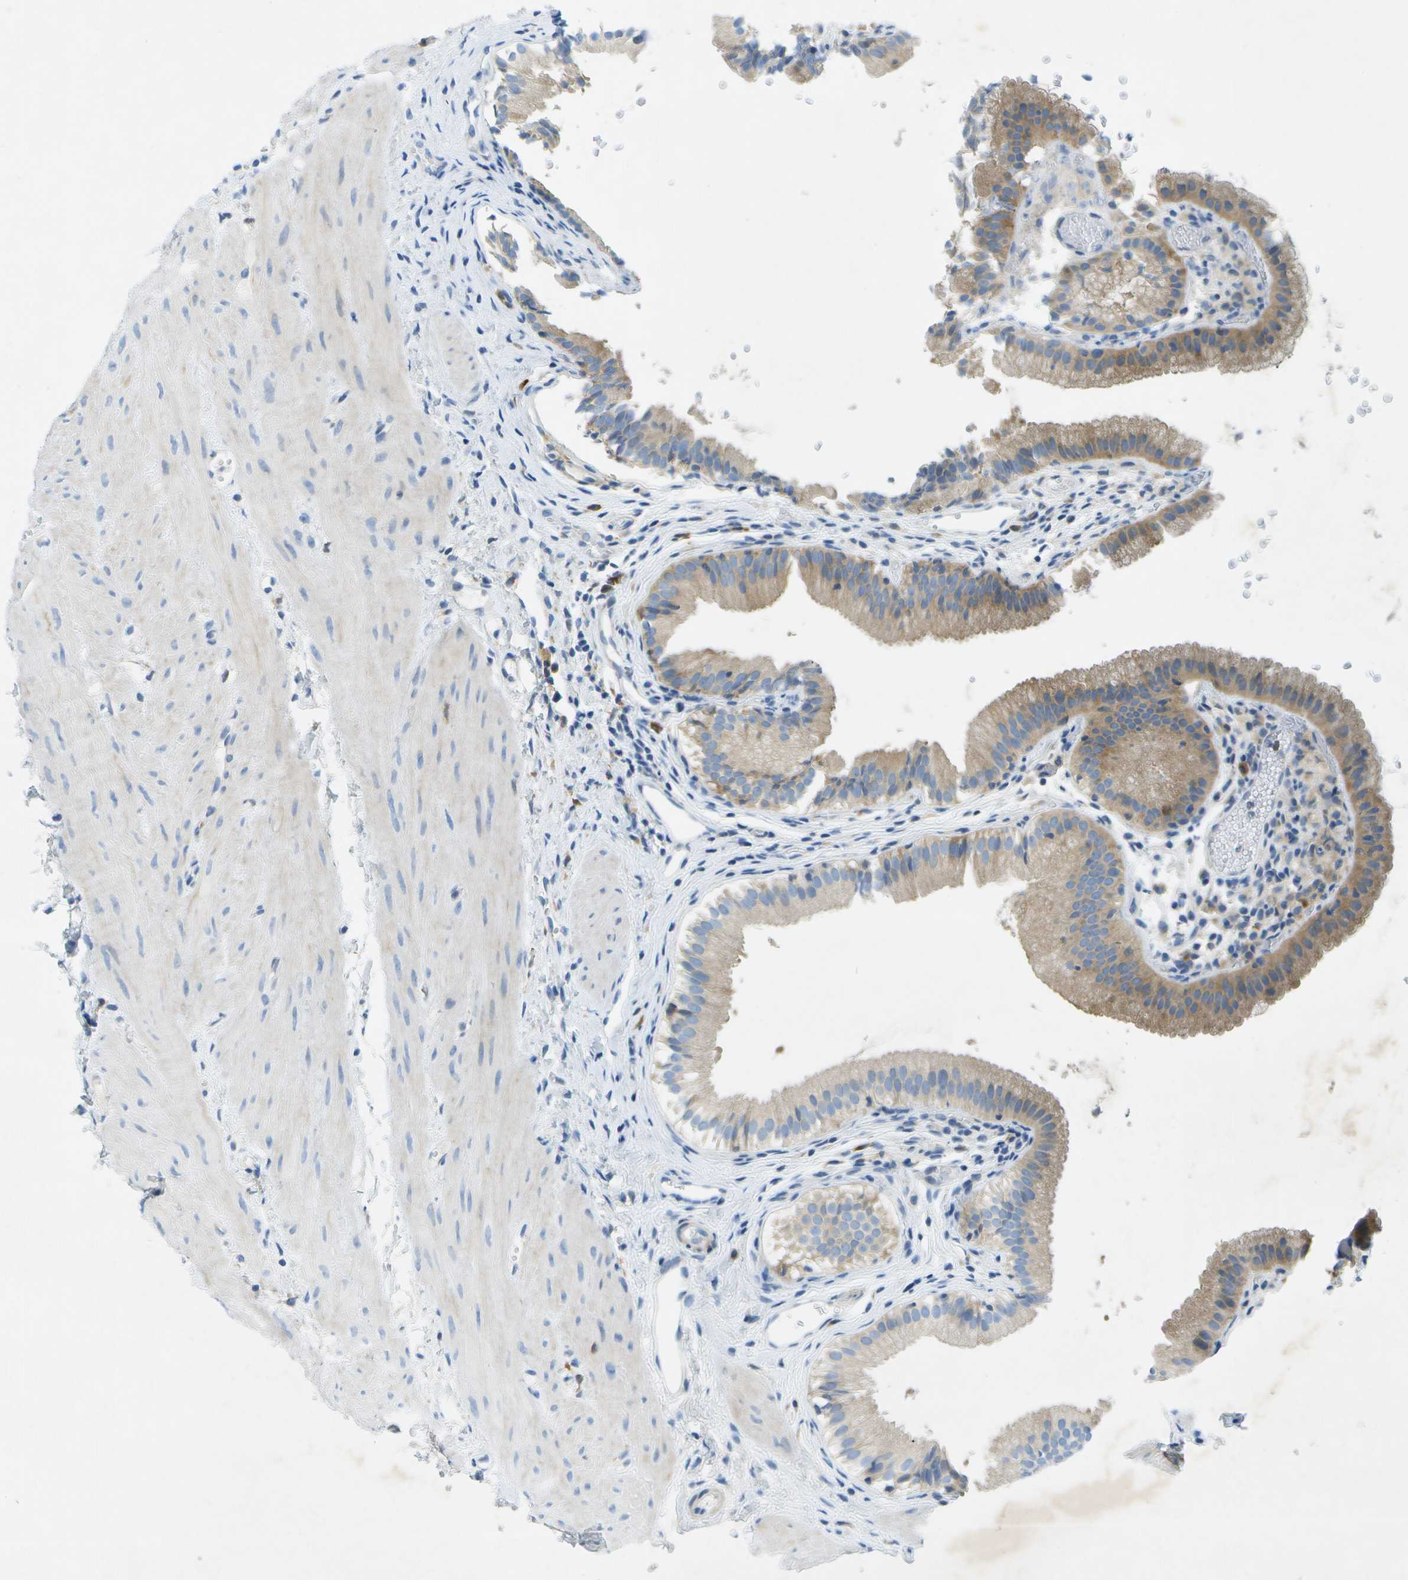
{"staining": {"intensity": "moderate", "quantity": "25%-75%", "location": "cytoplasmic/membranous"}, "tissue": "gallbladder", "cell_type": "Glandular cells", "image_type": "normal", "snomed": [{"axis": "morphology", "description": "Normal tissue, NOS"}, {"axis": "topography", "description": "Gallbladder"}], "caption": "Normal gallbladder reveals moderate cytoplasmic/membranous expression in about 25%-75% of glandular cells, visualized by immunohistochemistry.", "gene": "WNK2", "patient": {"sex": "female", "age": 26}}